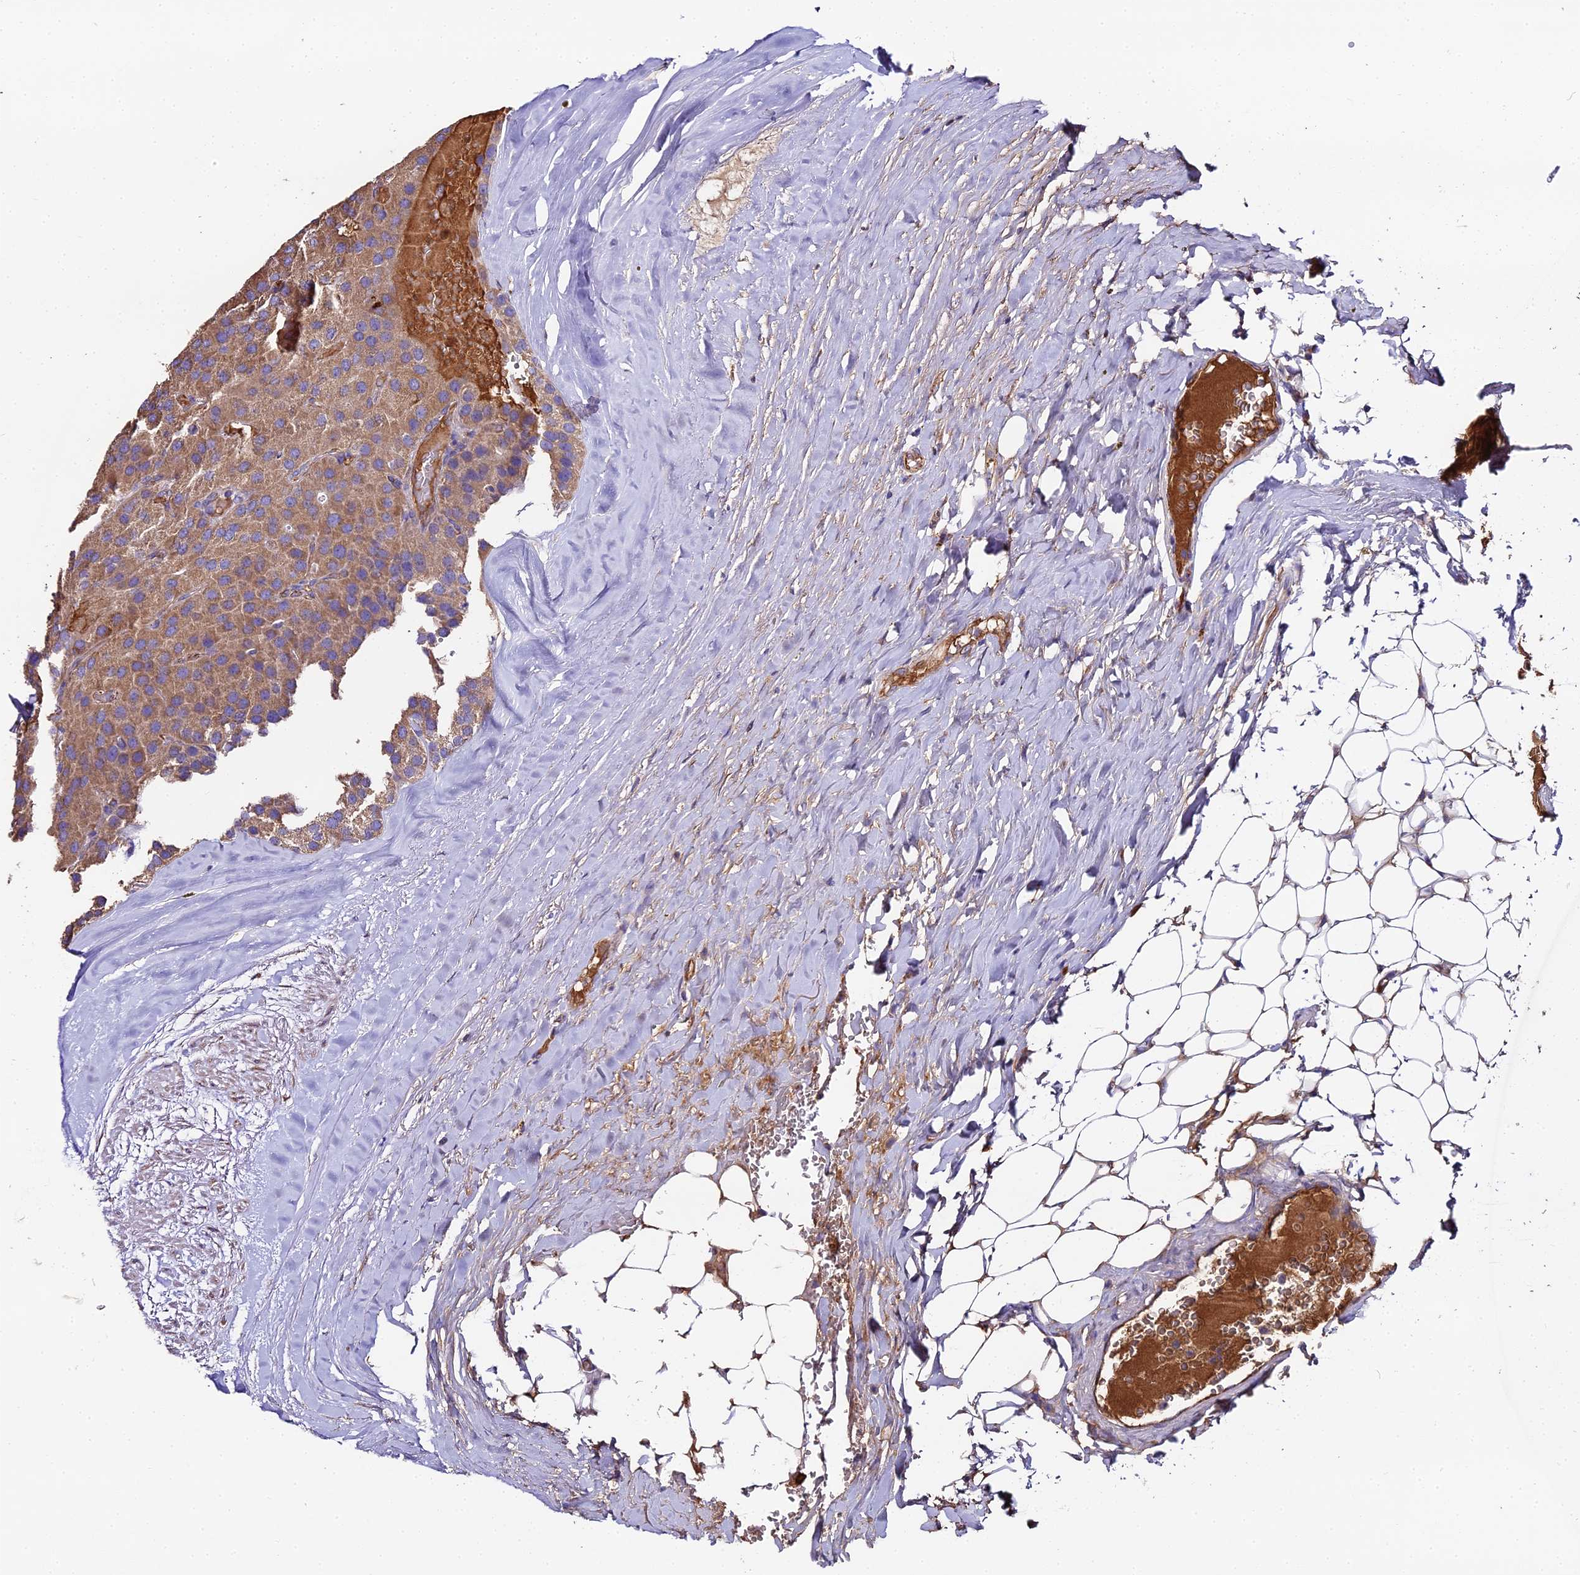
{"staining": {"intensity": "moderate", "quantity": ">75%", "location": "cytoplasmic/membranous"}, "tissue": "parathyroid gland", "cell_type": "Glandular cells", "image_type": "normal", "snomed": [{"axis": "morphology", "description": "Normal tissue, NOS"}, {"axis": "morphology", "description": "Adenoma, NOS"}, {"axis": "topography", "description": "Parathyroid gland"}], "caption": "Immunohistochemical staining of normal parathyroid gland exhibits moderate cytoplasmic/membranous protein expression in approximately >75% of glandular cells. (DAB (3,3'-diaminobenzidine) IHC, brown staining for protein, blue staining for nuclei).", "gene": "BEX4", "patient": {"sex": "female", "age": 86}}